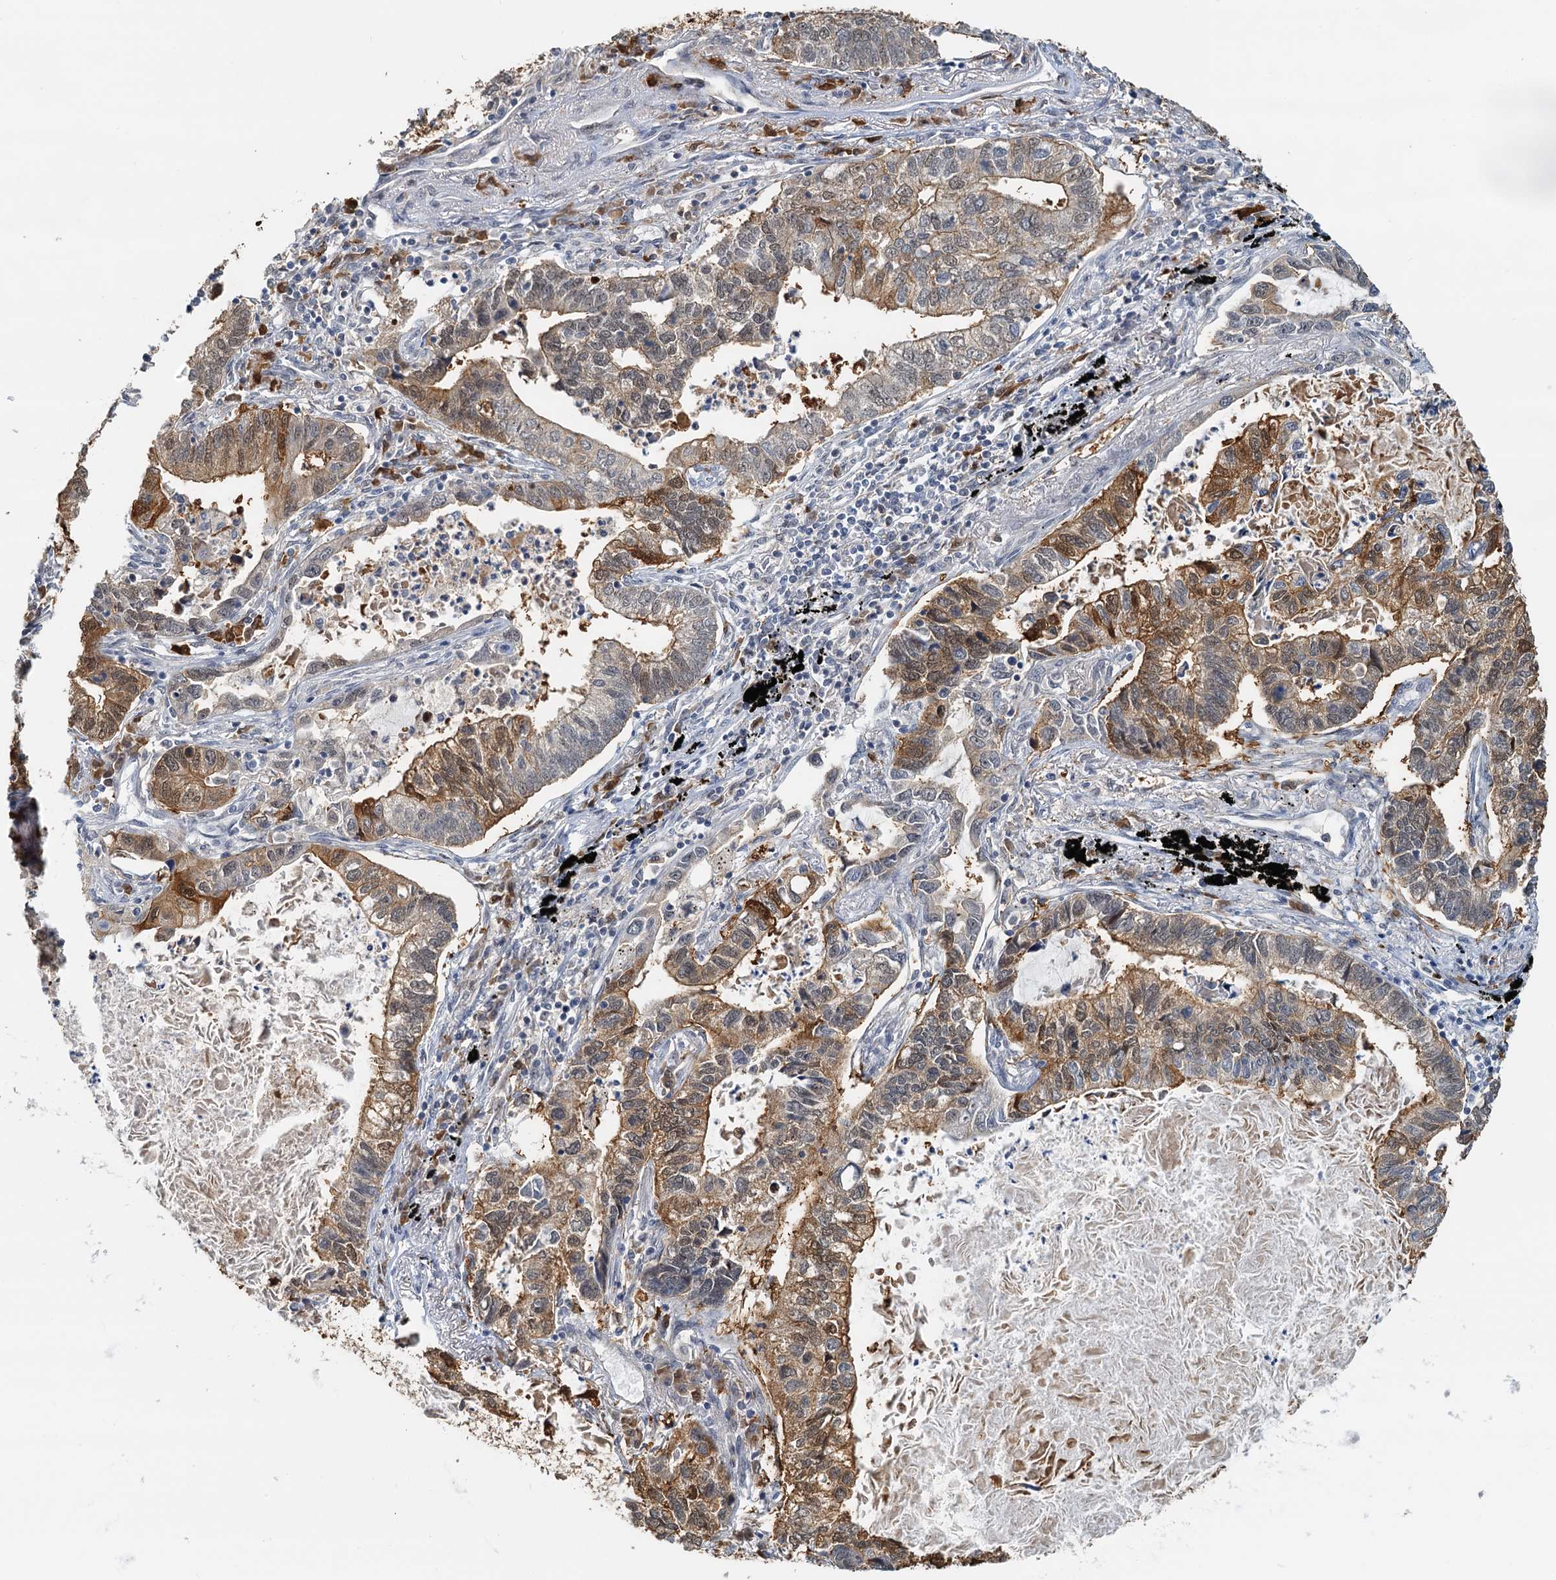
{"staining": {"intensity": "moderate", "quantity": "25%-75%", "location": "cytoplasmic/membranous,nuclear"}, "tissue": "lung cancer", "cell_type": "Tumor cells", "image_type": "cancer", "snomed": [{"axis": "morphology", "description": "Adenocarcinoma, NOS"}, {"axis": "topography", "description": "Lung"}], "caption": "There is medium levels of moderate cytoplasmic/membranous and nuclear expression in tumor cells of lung cancer (adenocarcinoma), as demonstrated by immunohistochemical staining (brown color).", "gene": "SPINDOC", "patient": {"sex": "male", "age": 67}}